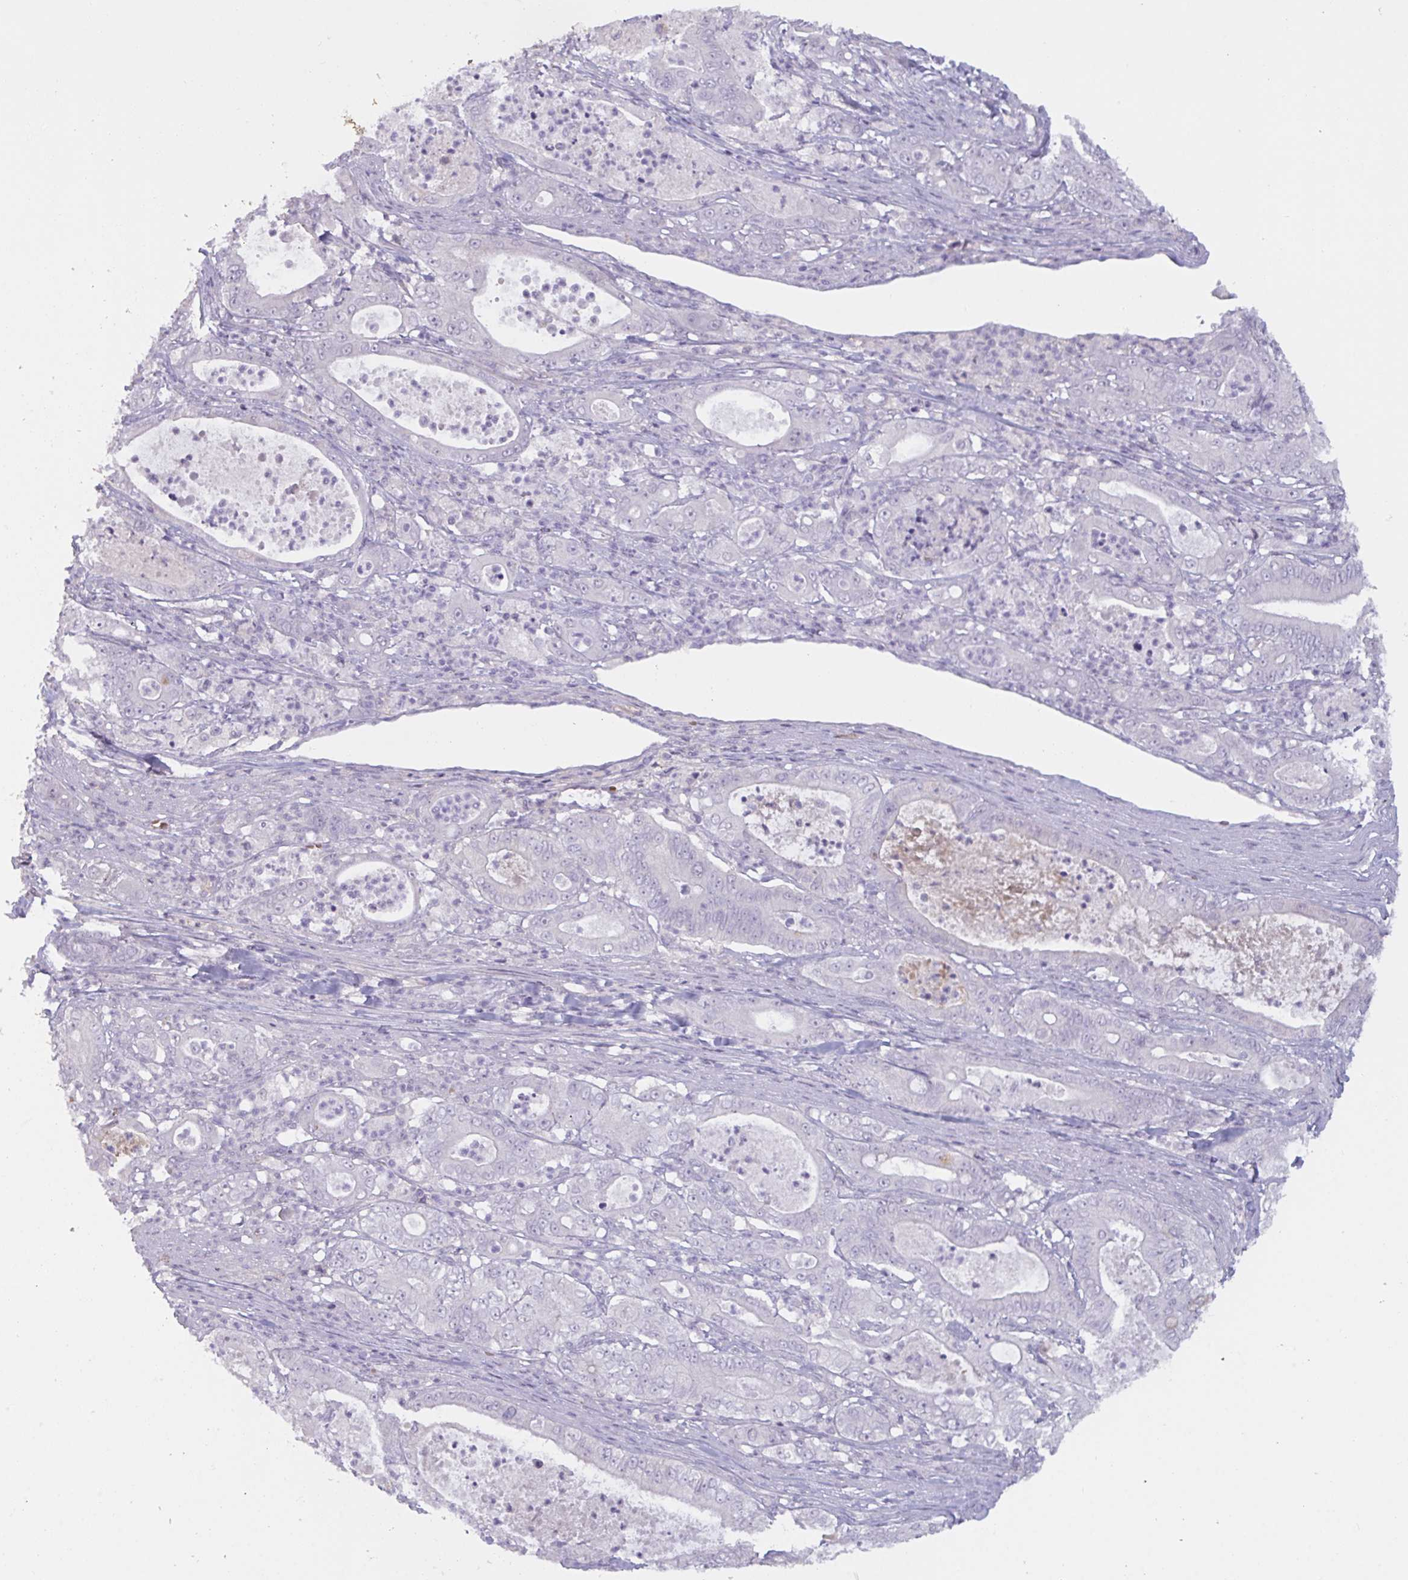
{"staining": {"intensity": "negative", "quantity": "none", "location": "none"}, "tissue": "pancreatic cancer", "cell_type": "Tumor cells", "image_type": "cancer", "snomed": [{"axis": "morphology", "description": "Adenocarcinoma, NOS"}, {"axis": "topography", "description": "Pancreas"}], "caption": "Immunohistochemical staining of pancreatic cancer (adenocarcinoma) displays no significant expression in tumor cells.", "gene": "RFPL4B", "patient": {"sex": "male", "age": 71}}